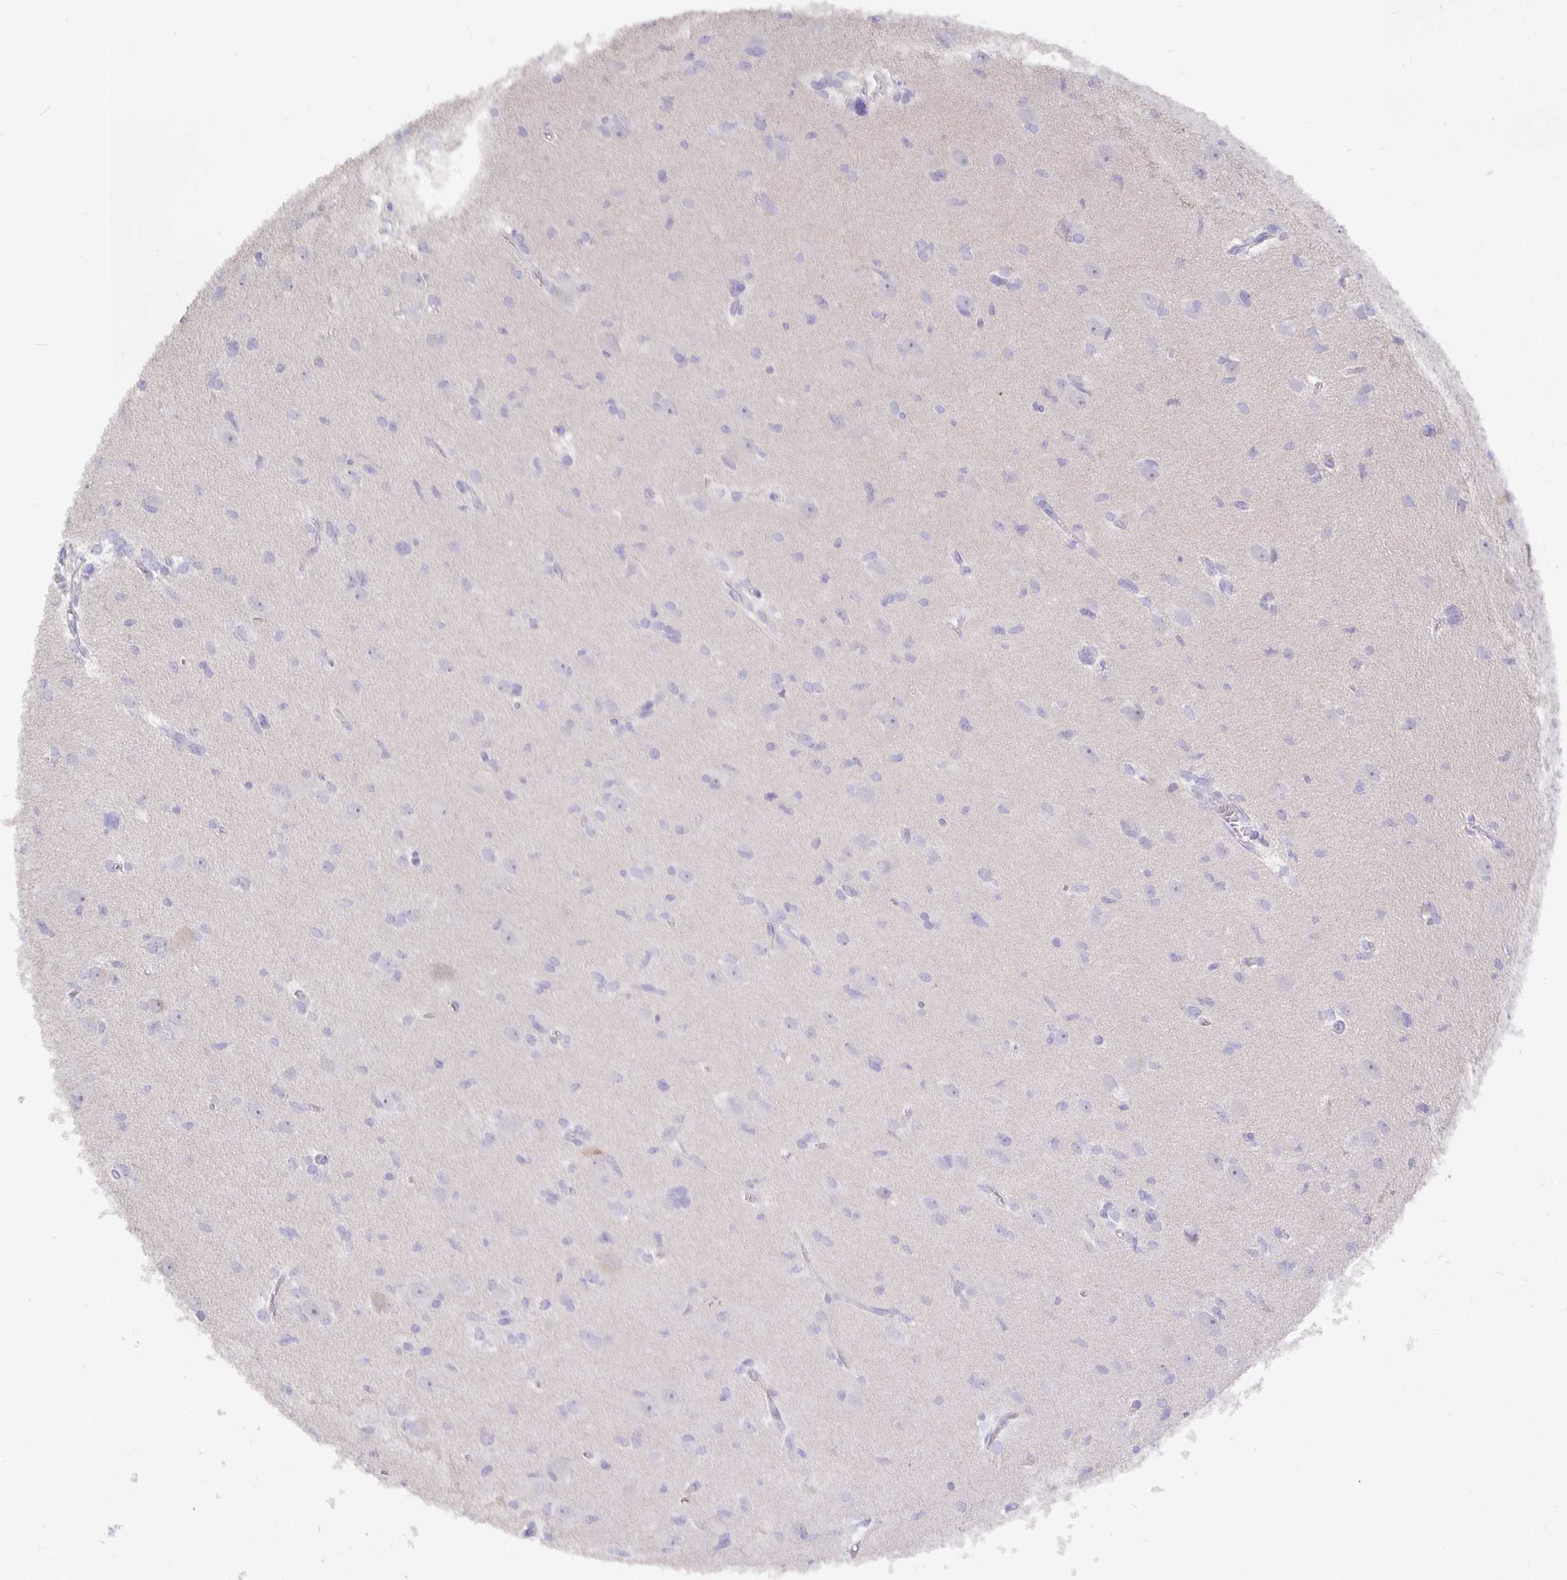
{"staining": {"intensity": "negative", "quantity": "none", "location": "none"}, "tissue": "glioma", "cell_type": "Tumor cells", "image_type": "cancer", "snomed": [{"axis": "morphology", "description": "Glioma, malignant, High grade"}, {"axis": "topography", "description": "Brain"}], "caption": "Immunohistochemistry of human glioma reveals no expression in tumor cells.", "gene": "CFAP74", "patient": {"sex": "male", "age": 23}}